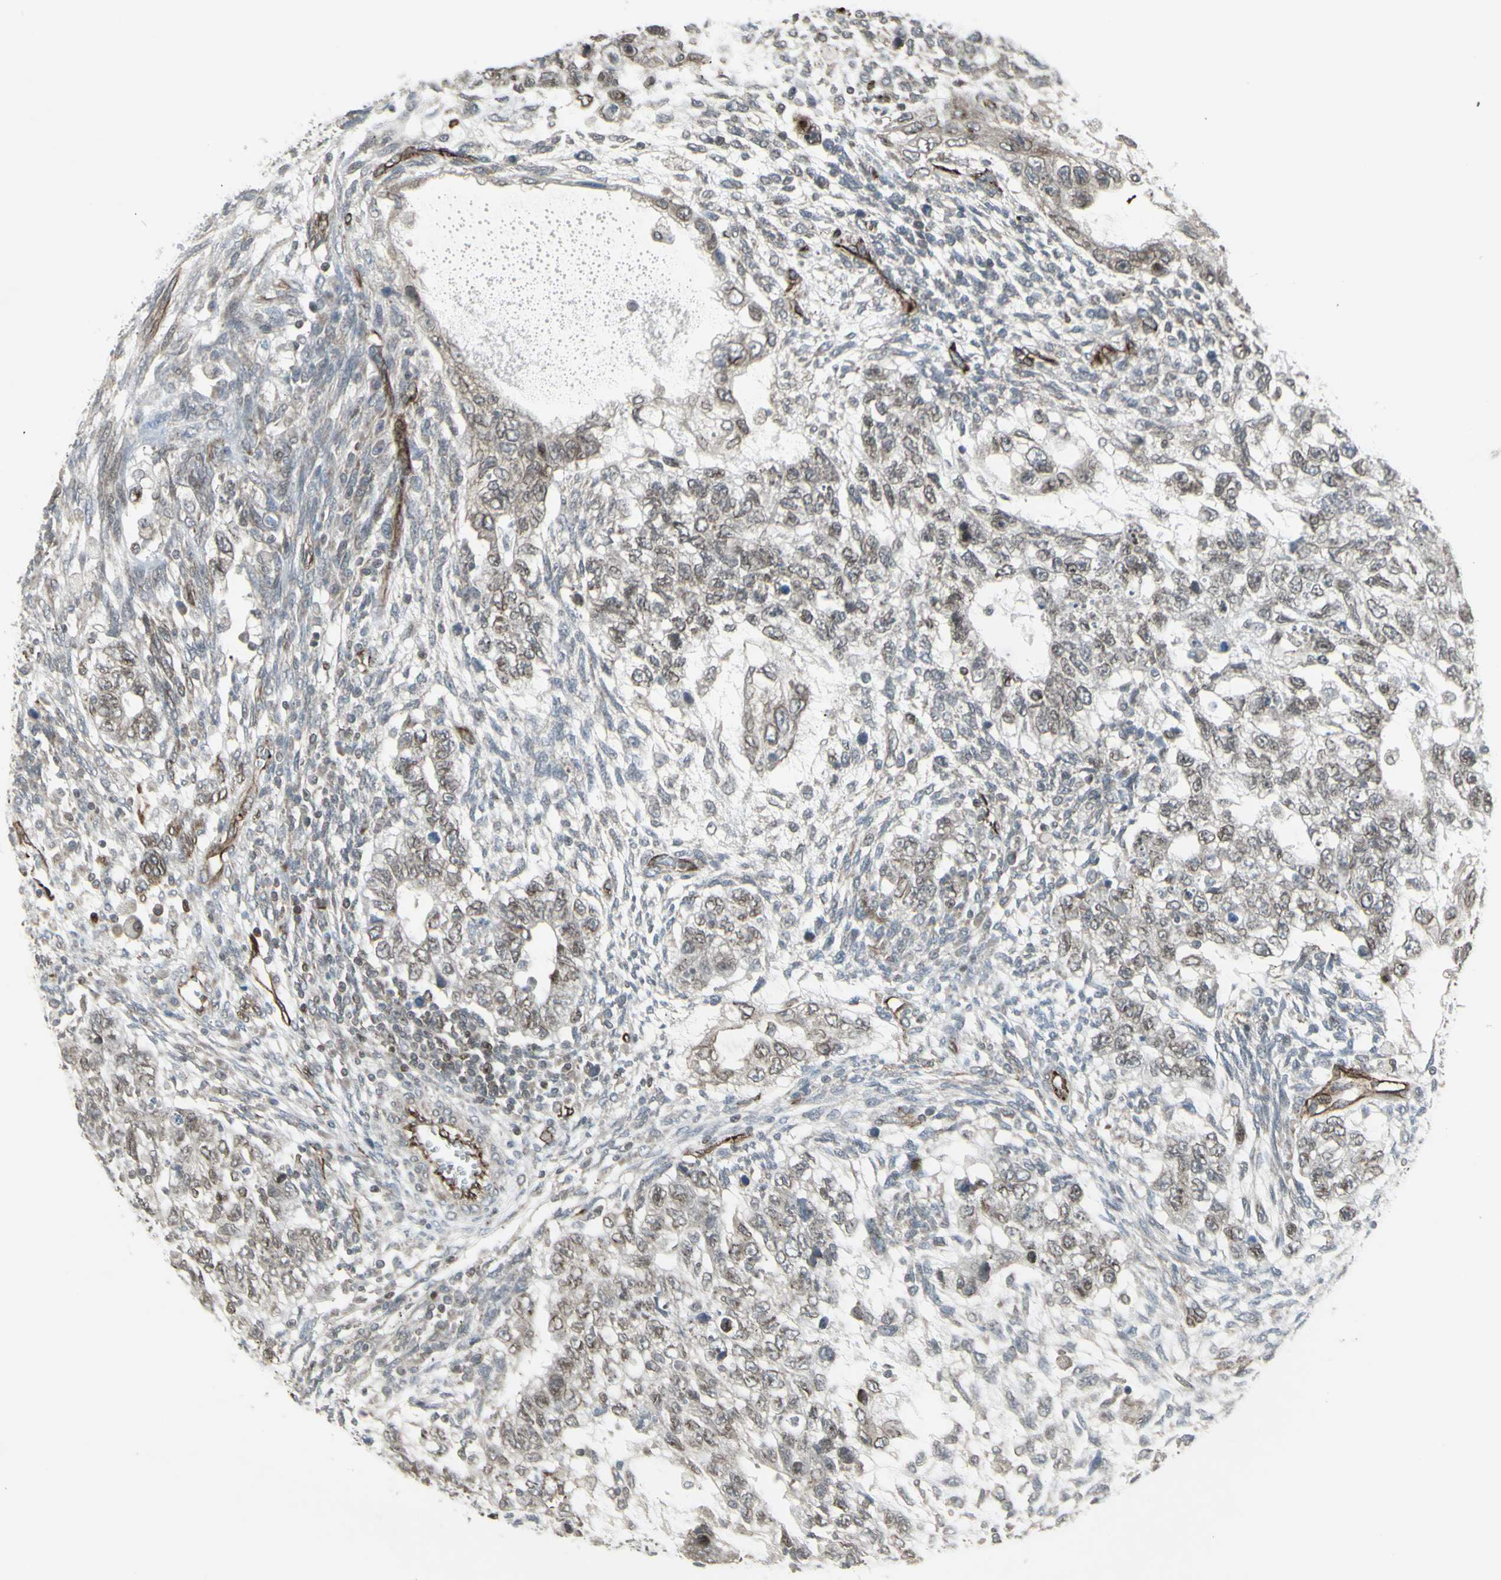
{"staining": {"intensity": "weak", "quantity": ">75%", "location": "cytoplasmic/membranous,nuclear"}, "tissue": "testis cancer", "cell_type": "Tumor cells", "image_type": "cancer", "snomed": [{"axis": "morphology", "description": "Normal tissue, NOS"}, {"axis": "morphology", "description": "Carcinoma, Embryonal, NOS"}, {"axis": "topography", "description": "Testis"}], "caption": "Brown immunohistochemical staining in testis cancer (embryonal carcinoma) reveals weak cytoplasmic/membranous and nuclear positivity in about >75% of tumor cells.", "gene": "DTX3L", "patient": {"sex": "male", "age": 36}}